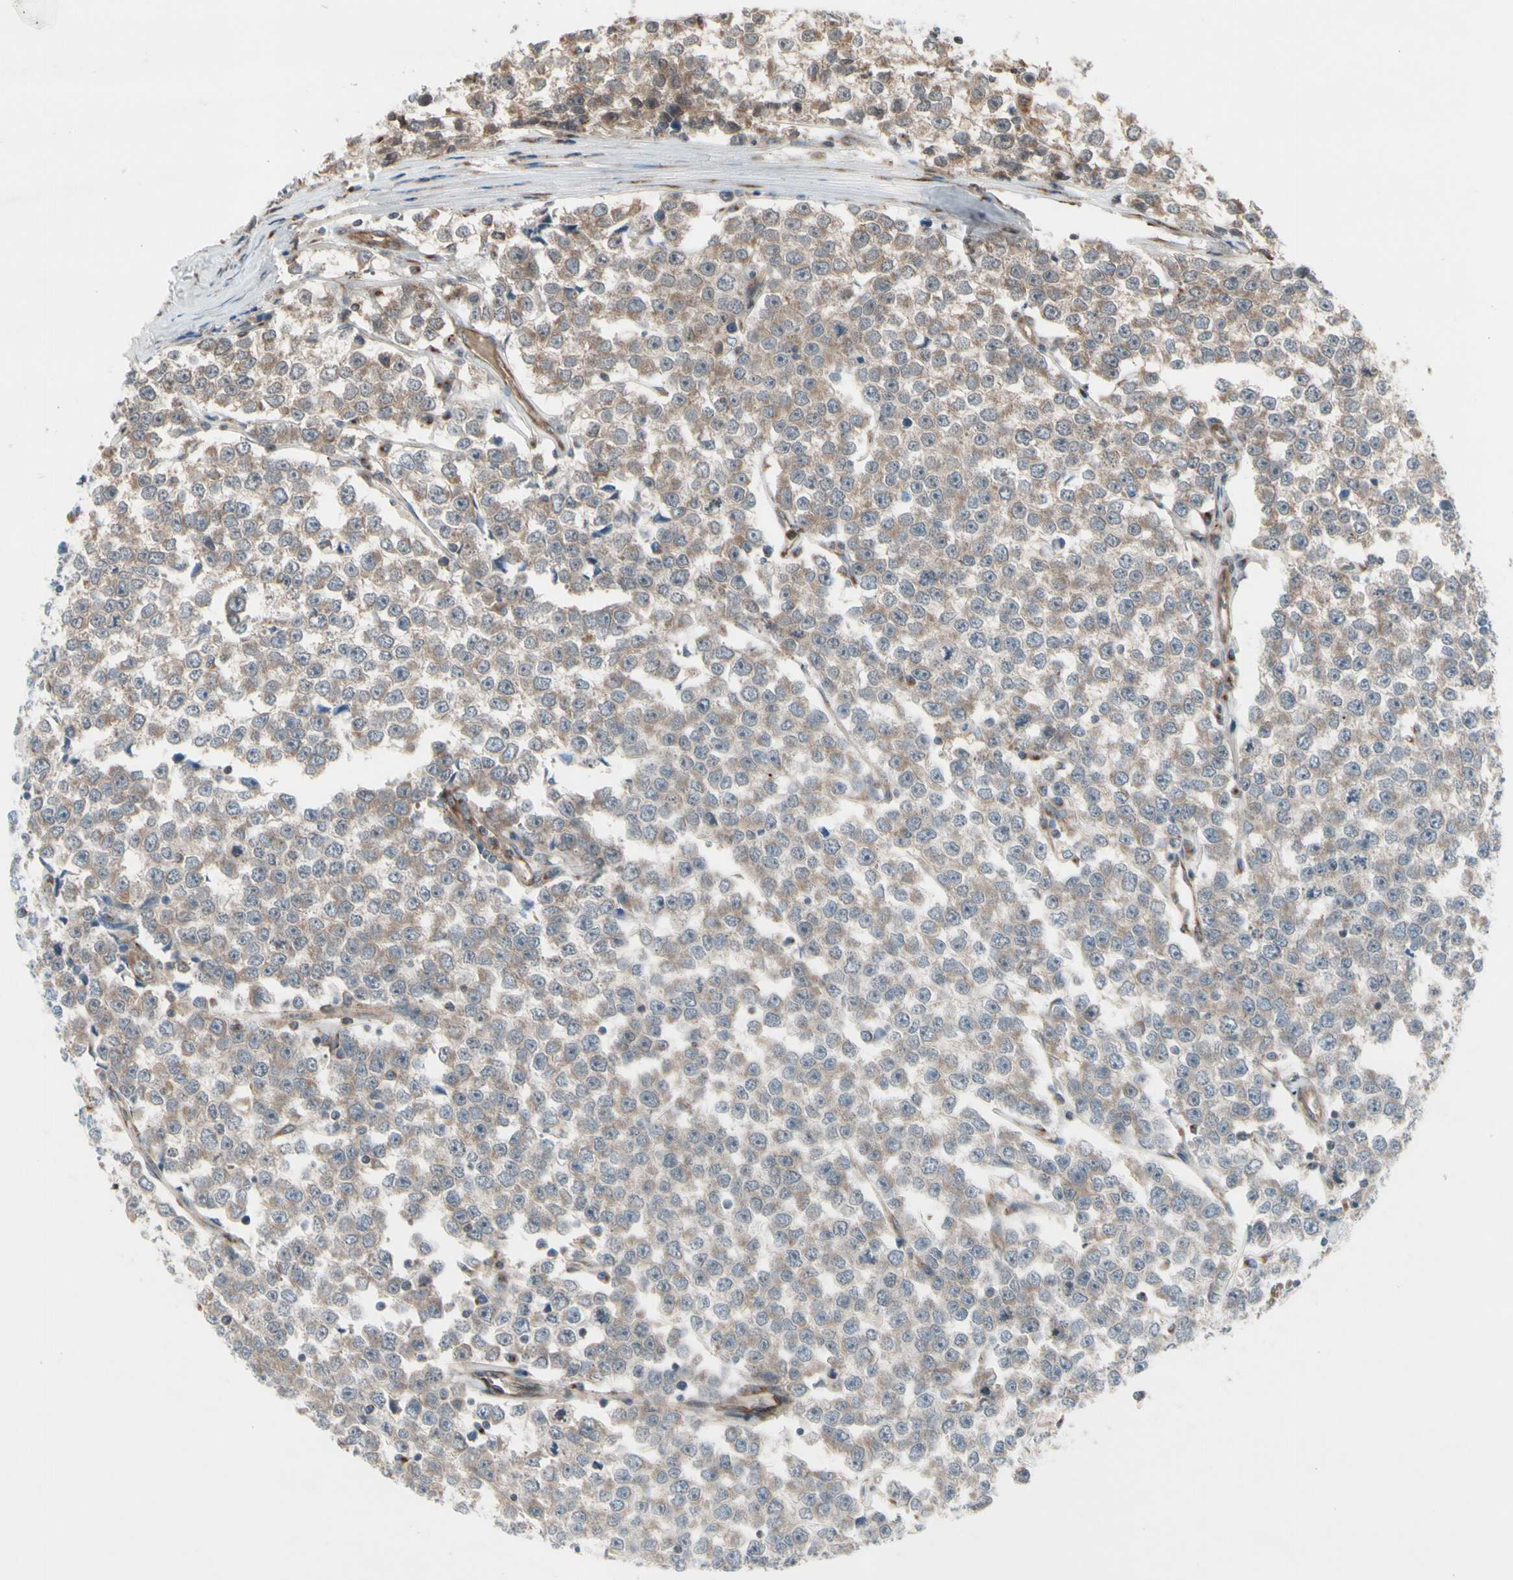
{"staining": {"intensity": "moderate", "quantity": "25%-75%", "location": "cytoplasmic/membranous"}, "tissue": "testis cancer", "cell_type": "Tumor cells", "image_type": "cancer", "snomed": [{"axis": "morphology", "description": "Seminoma, NOS"}, {"axis": "morphology", "description": "Carcinoma, Embryonal, NOS"}, {"axis": "topography", "description": "Testis"}], "caption": "Immunohistochemical staining of human testis cancer demonstrates medium levels of moderate cytoplasmic/membranous protein expression in about 25%-75% of tumor cells.", "gene": "SLC39A9", "patient": {"sex": "male", "age": 52}}